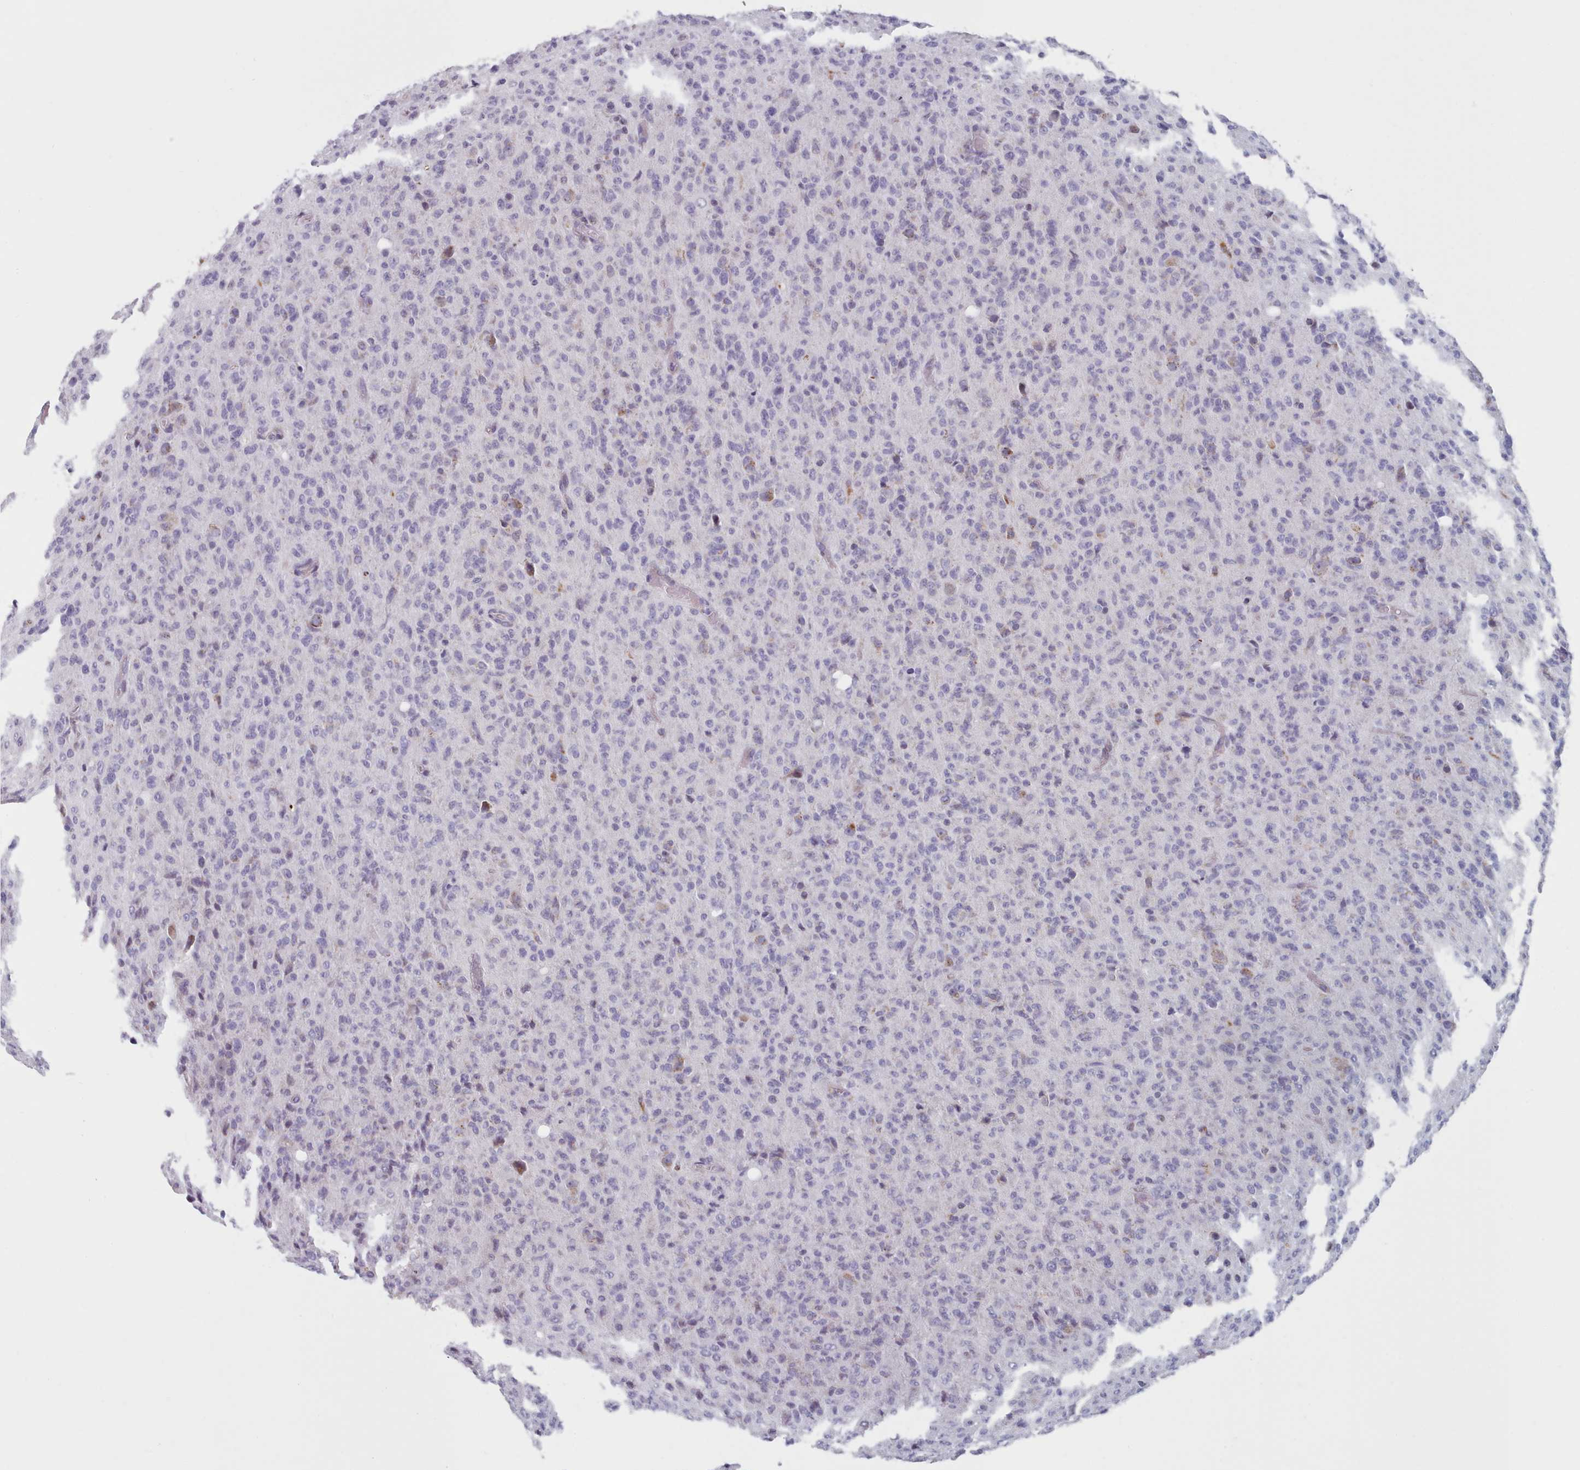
{"staining": {"intensity": "weak", "quantity": "<25%", "location": "cytoplasmic/membranous"}, "tissue": "glioma", "cell_type": "Tumor cells", "image_type": "cancer", "snomed": [{"axis": "morphology", "description": "Glioma, malignant, High grade"}, {"axis": "topography", "description": "Brain"}], "caption": "The immunohistochemistry (IHC) image has no significant staining in tumor cells of malignant glioma (high-grade) tissue.", "gene": "FAM170B", "patient": {"sex": "female", "age": 57}}